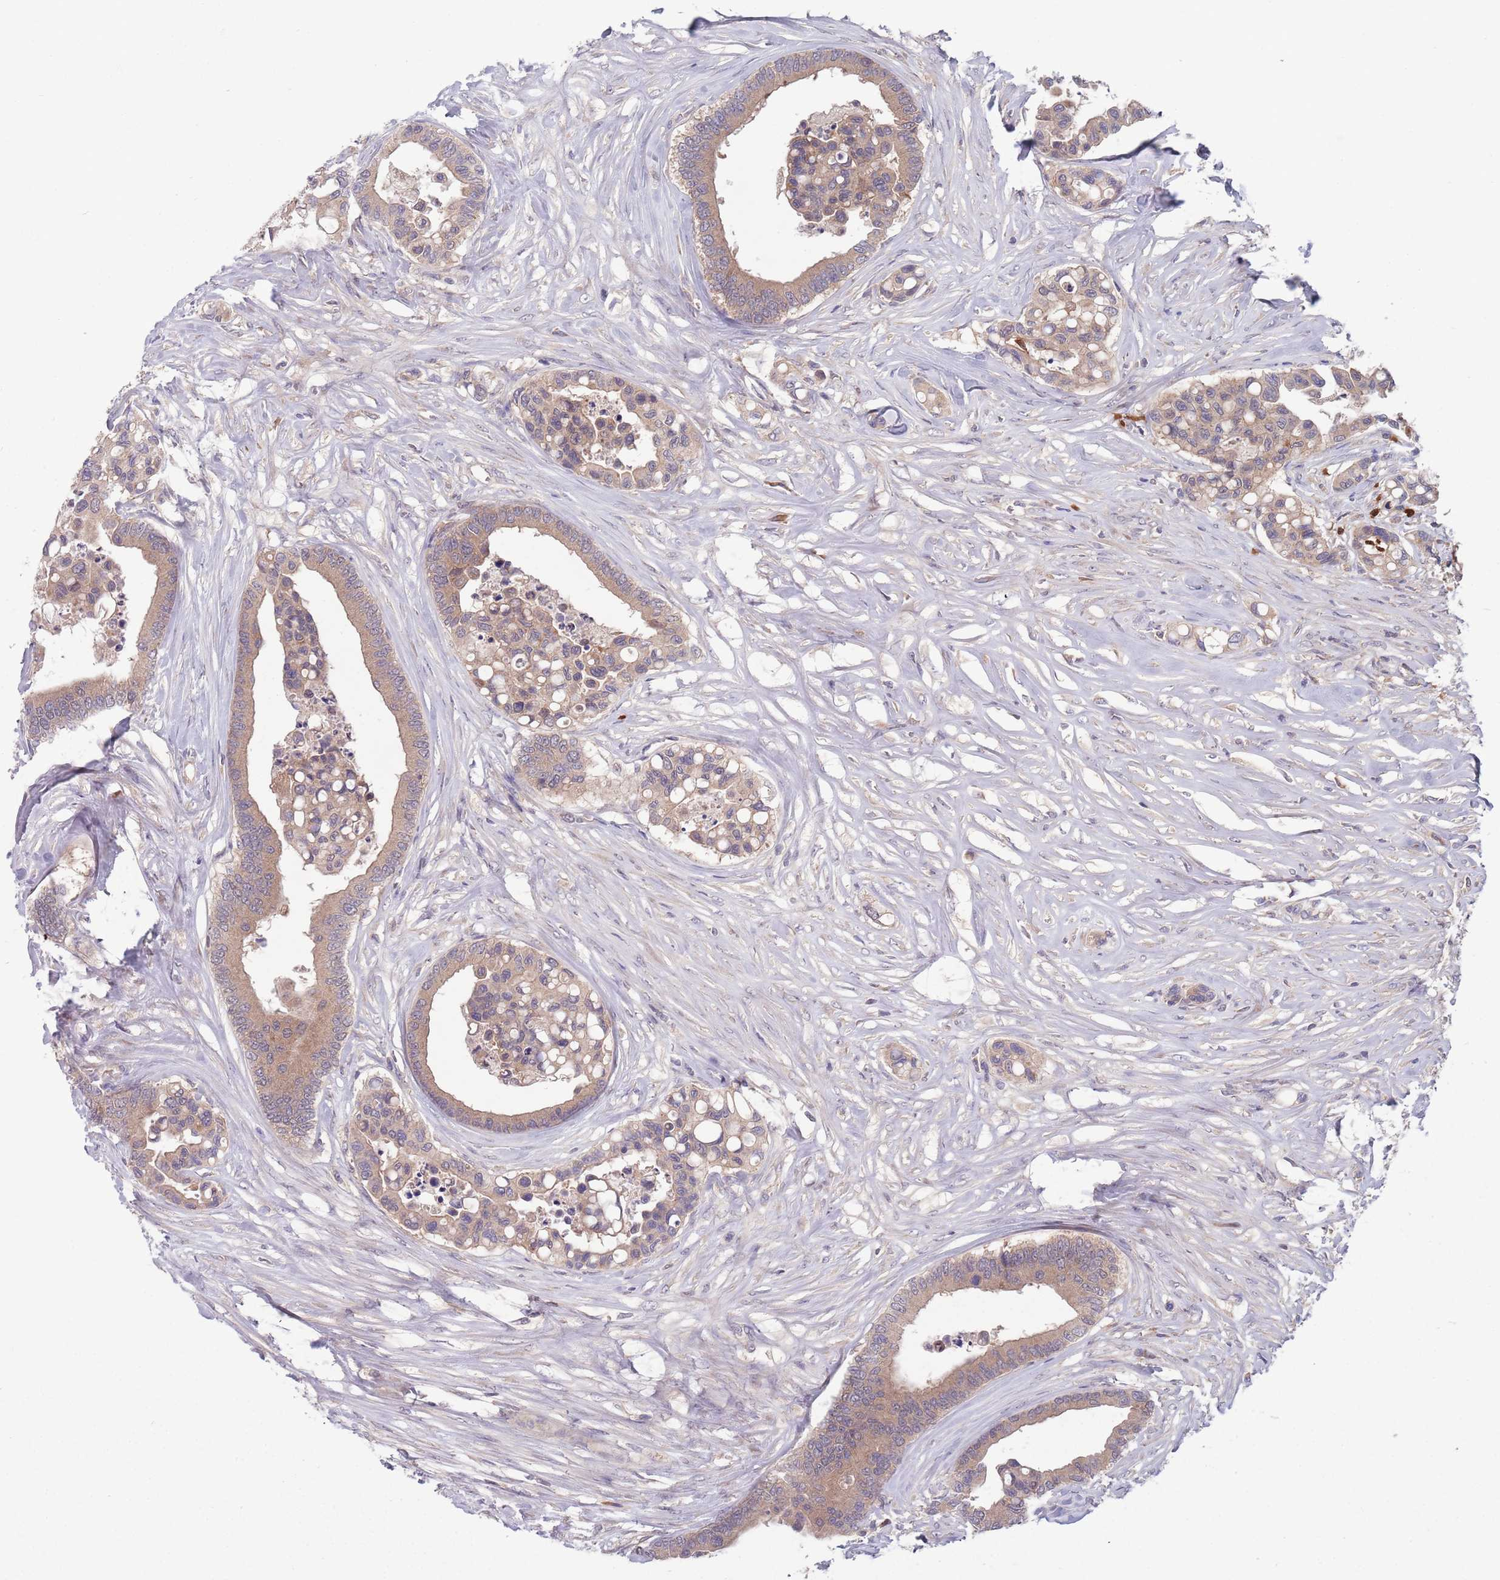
{"staining": {"intensity": "weak", "quantity": ">75%", "location": "cytoplasmic/membranous"}, "tissue": "colorectal cancer", "cell_type": "Tumor cells", "image_type": "cancer", "snomed": [{"axis": "morphology", "description": "Adenocarcinoma, NOS"}, {"axis": "topography", "description": "Colon"}], "caption": "A photomicrograph of human colorectal cancer stained for a protein shows weak cytoplasmic/membranous brown staining in tumor cells.", "gene": "TYW1", "patient": {"sex": "male", "age": 82}}